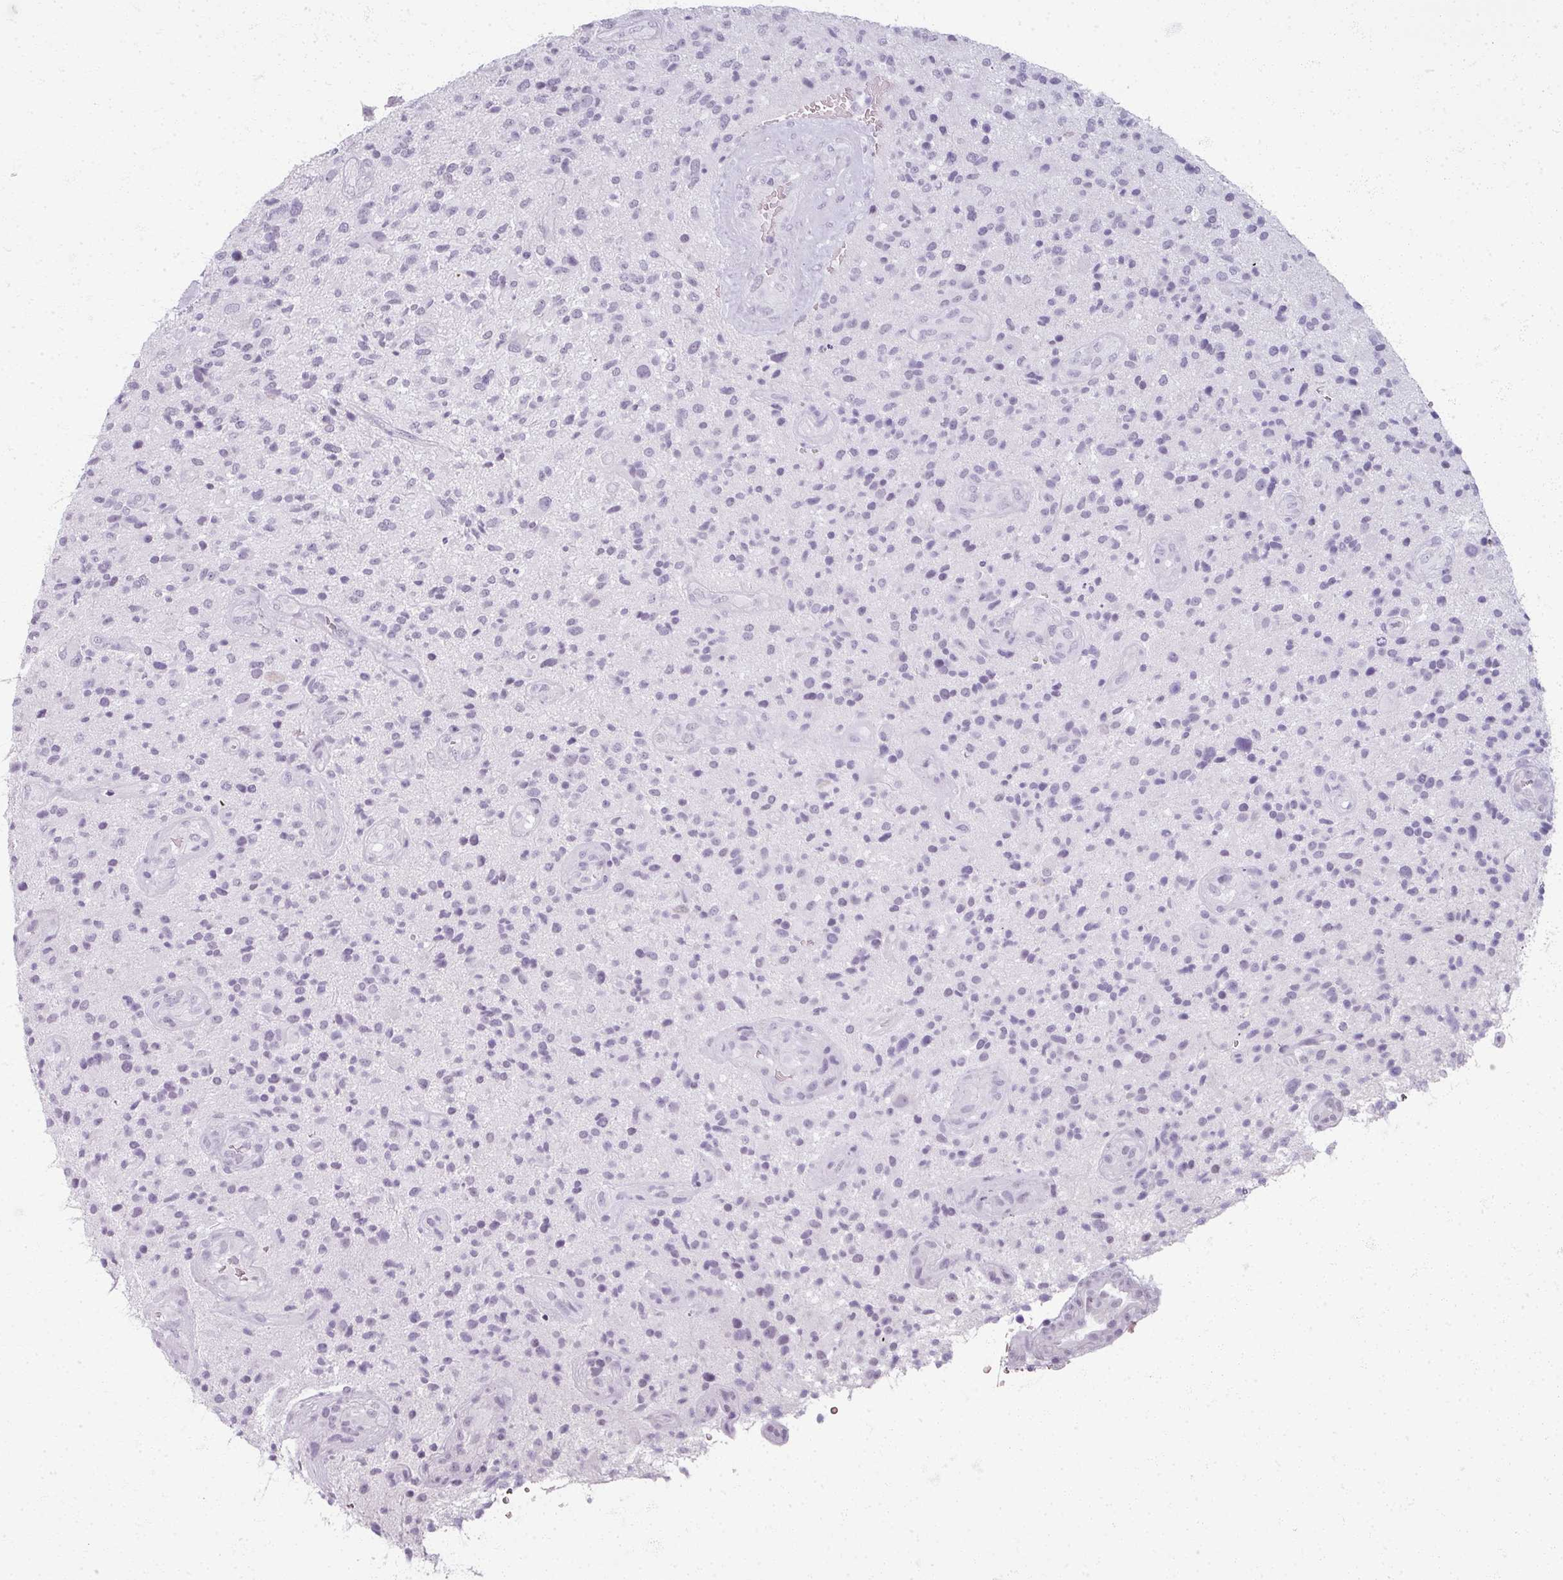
{"staining": {"intensity": "negative", "quantity": "none", "location": "none"}, "tissue": "glioma", "cell_type": "Tumor cells", "image_type": "cancer", "snomed": [{"axis": "morphology", "description": "Glioma, malignant, High grade"}, {"axis": "topography", "description": "Brain"}], "caption": "Glioma was stained to show a protein in brown. There is no significant staining in tumor cells. The staining is performed using DAB brown chromogen with nuclei counter-stained in using hematoxylin.", "gene": "RFPL2", "patient": {"sex": "male", "age": 47}}